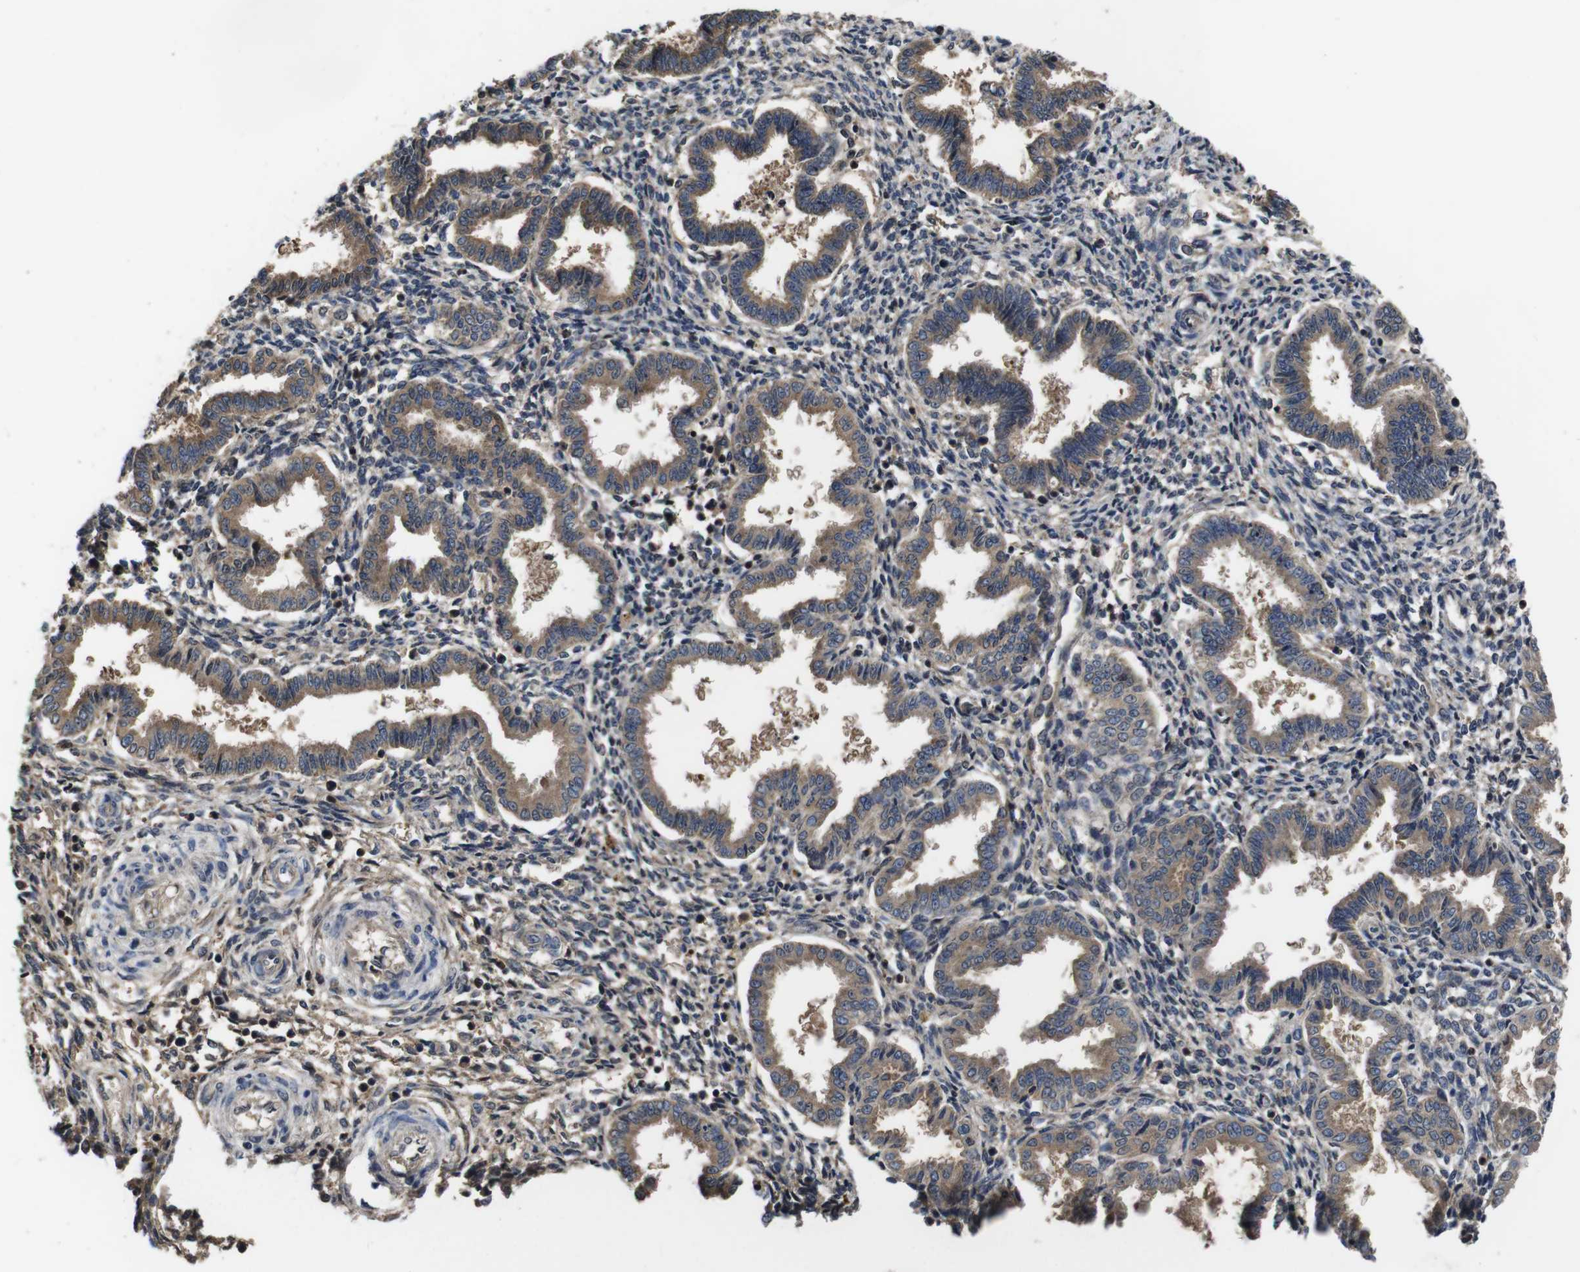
{"staining": {"intensity": "weak", "quantity": "25%-75%", "location": "cytoplasmic/membranous"}, "tissue": "endometrium", "cell_type": "Cells in endometrial stroma", "image_type": "normal", "snomed": [{"axis": "morphology", "description": "Normal tissue, NOS"}, {"axis": "topography", "description": "Endometrium"}], "caption": "This image shows IHC staining of normal endometrium, with low weak cytoplasmic/membranous expression in about 25%-75% of cells in endometrial stroma.", "gene": "CXCL11", "patient": {"sex": "female", "age": 33}}